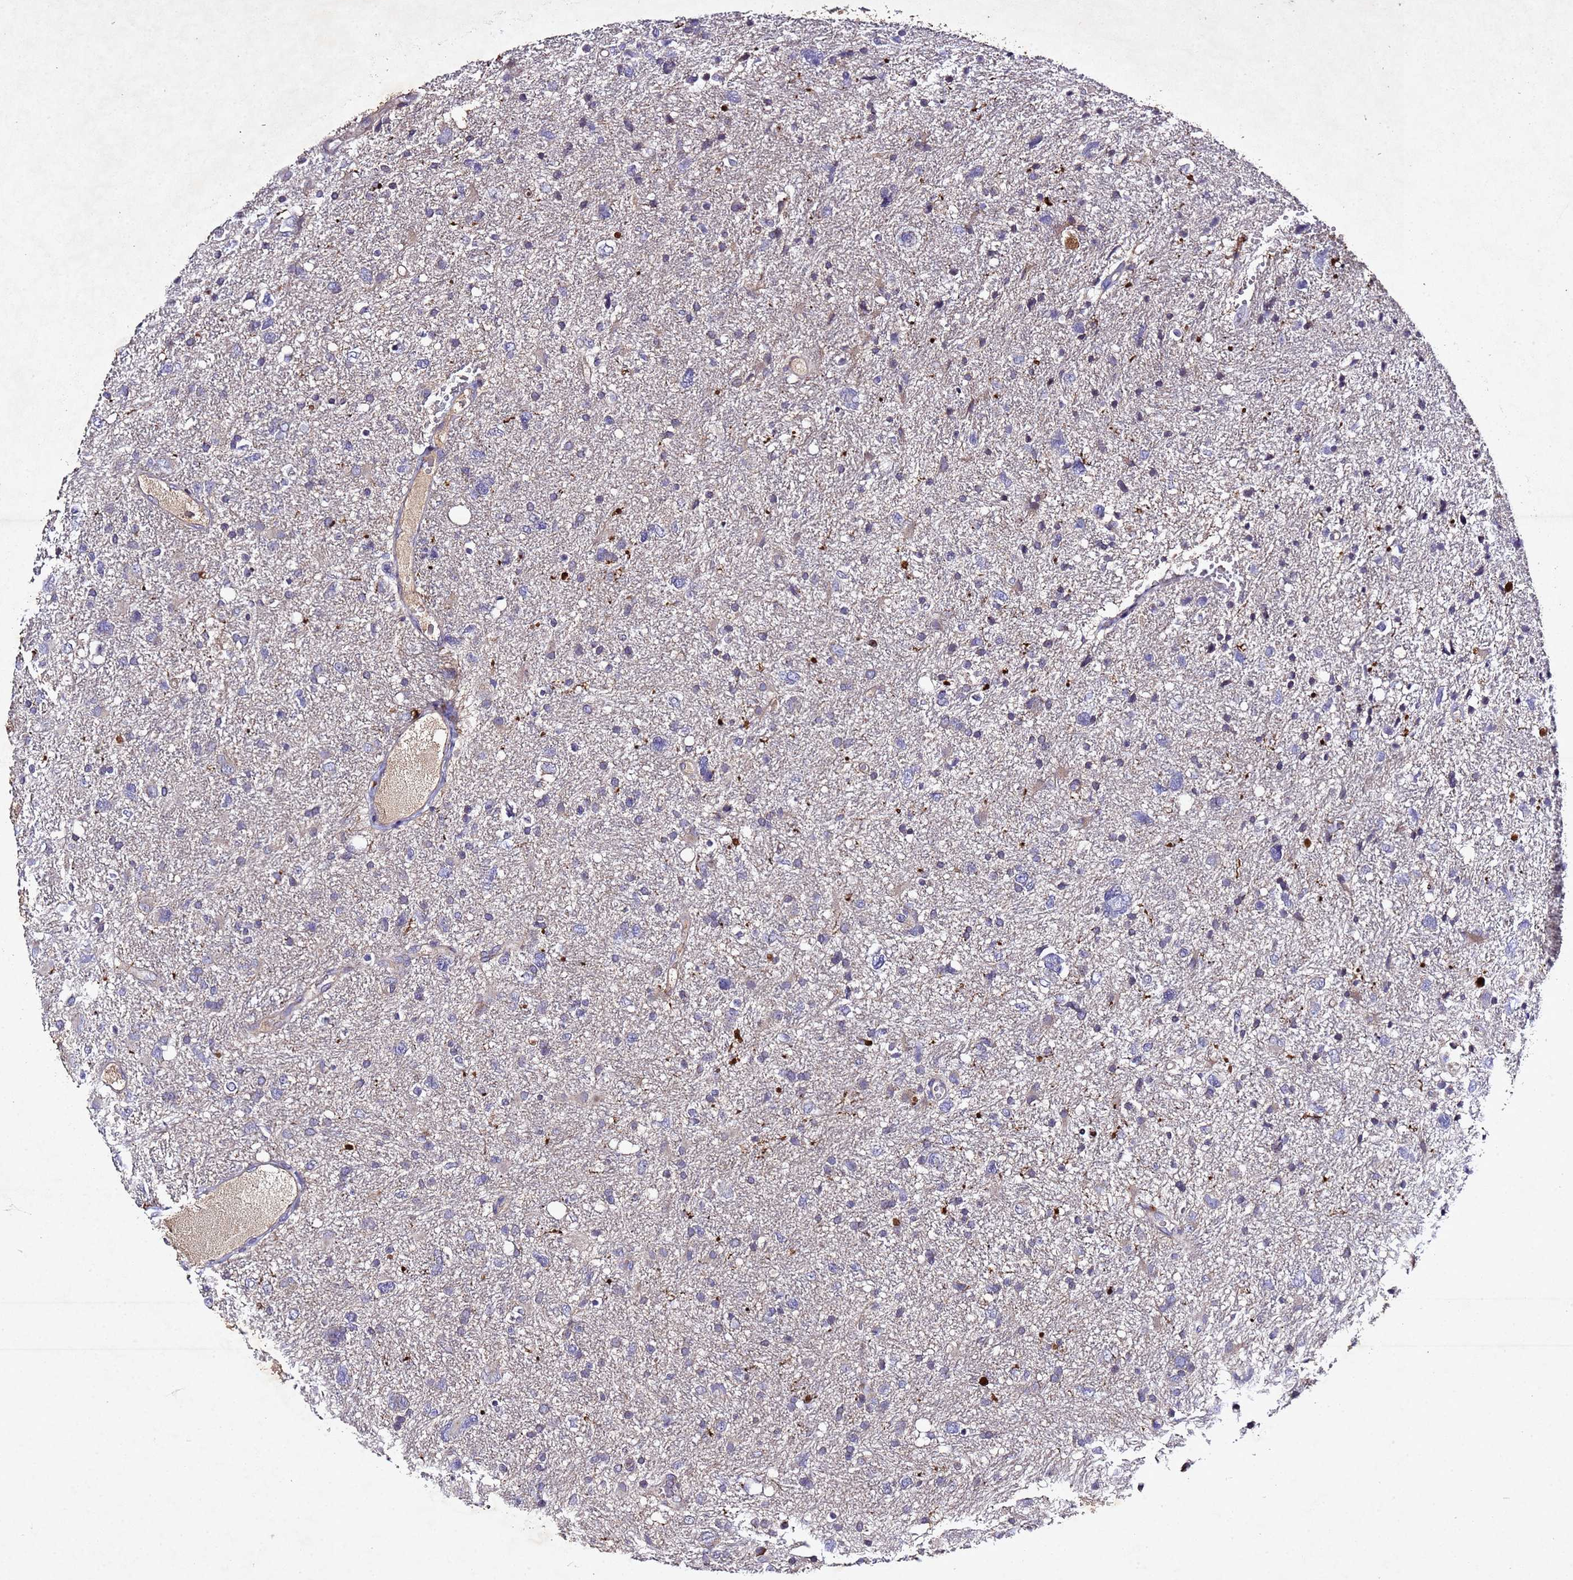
{"staining": {"intensity": "negative", "quantity": "none", "location": "none"}, "tissue": "glioma", "cell_type": "Tumor cells", "image_type": "cancer", "snomed": [{"axis": "morphology", "description": "Glioma, malignant, High grade"}, {"axis": "topography", "description": "Brain"}], "caption": "A micrograph of high-grade glioma (malignant) stained for a protein shows no brown staining in tumor cells. (DAB IHC with hematoxylin counter stain).", "gene": "SV2B", "patient": {"sex": "male", "age": 61}}